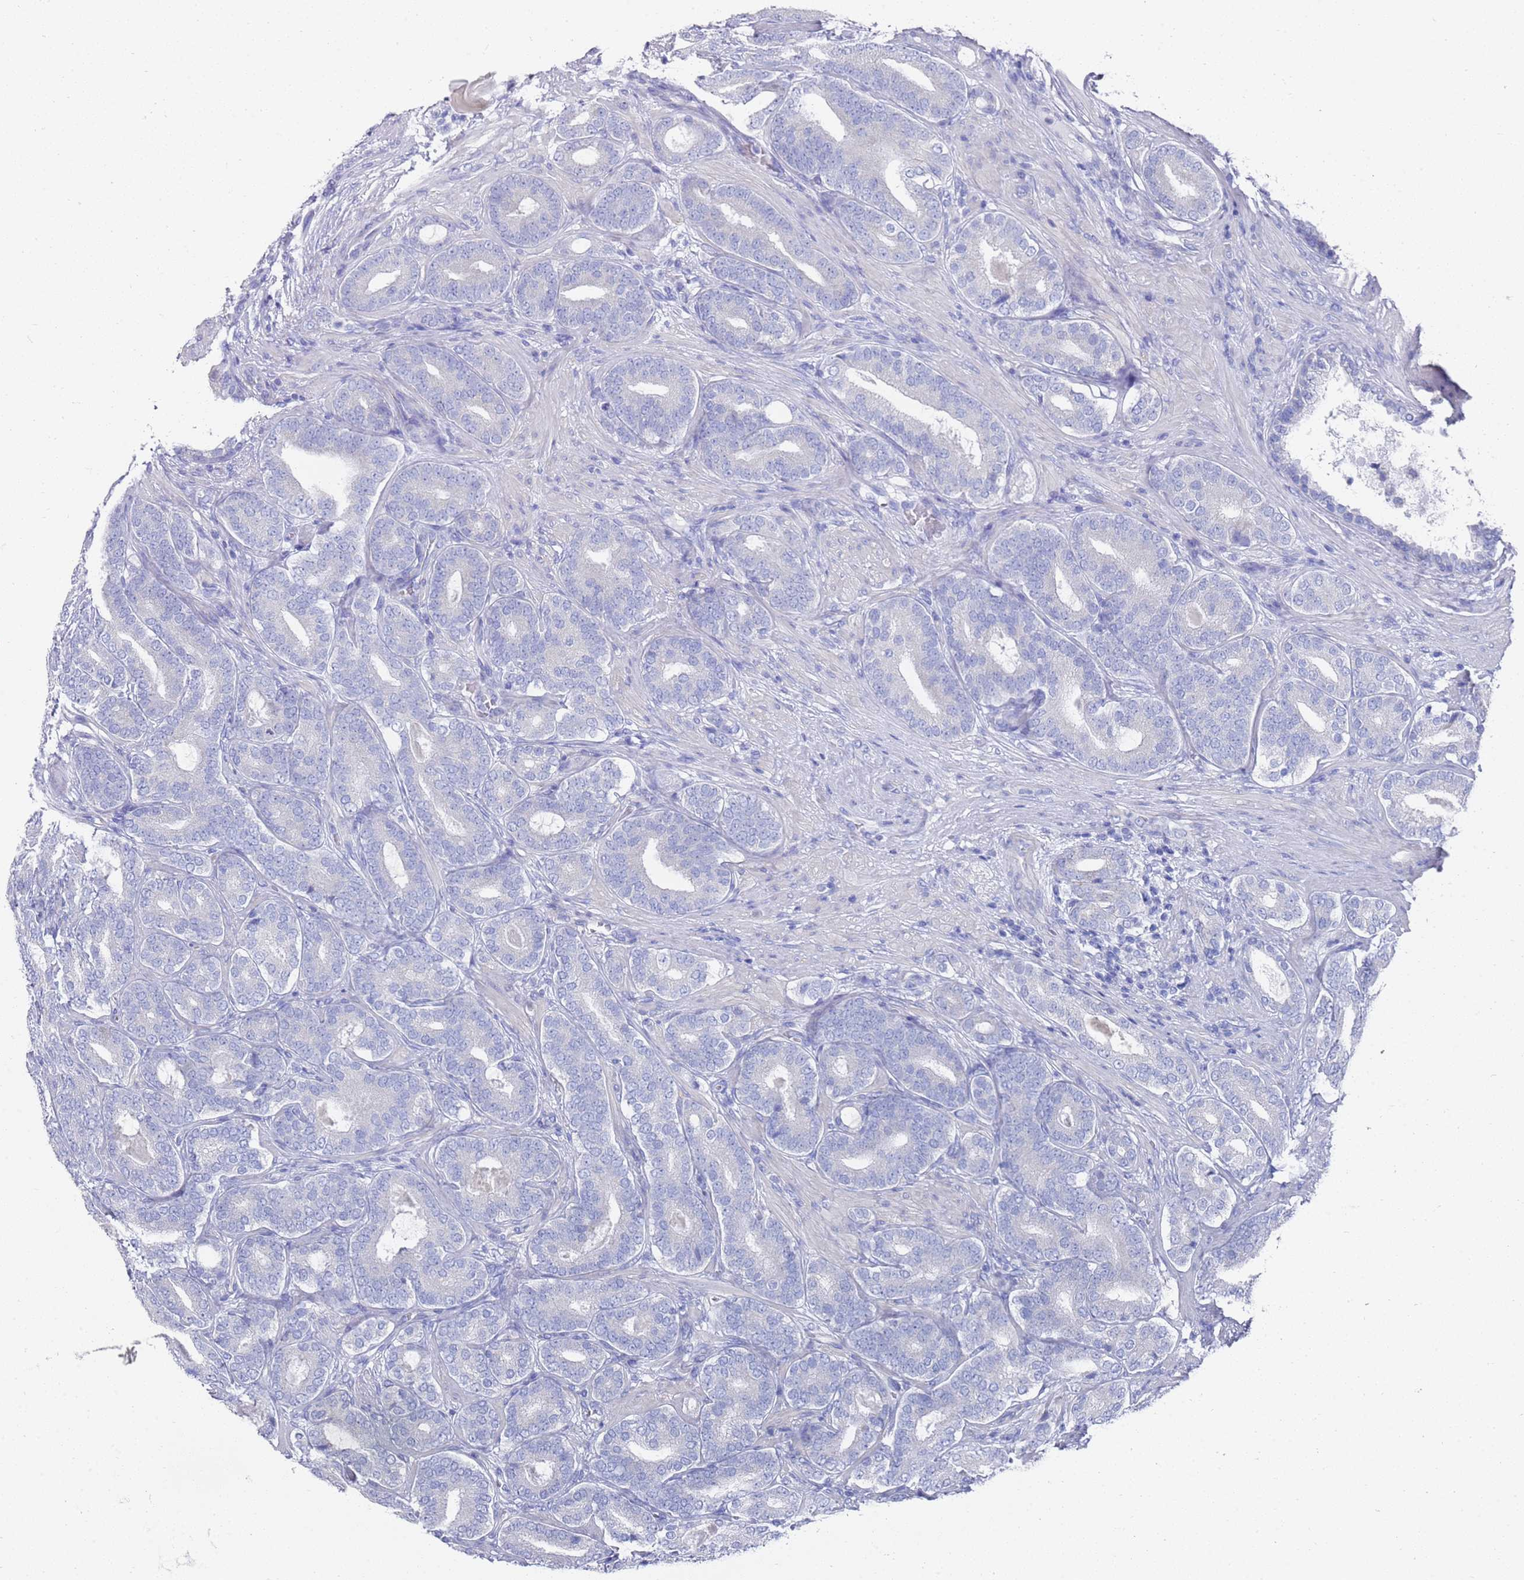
{"staining": {"intensity": "negative", "quantity": "none", "location": "none"}, "tissue": "prostate cancer", "cell_type": "Tumor cells", "image_type": "cancer", "snomed": [{"axis": "morphology", "description": "Adenocarcinoma, High grade"}, {"axis": "topography", "description": "Prostate"}], "caption": "IHC of prostate cancer (high-grade adenocarcinoma) demonstrates no positivity in tumor cells.", "gene": "SCAPER", "patient": {"sex": "male", "age": 60}}